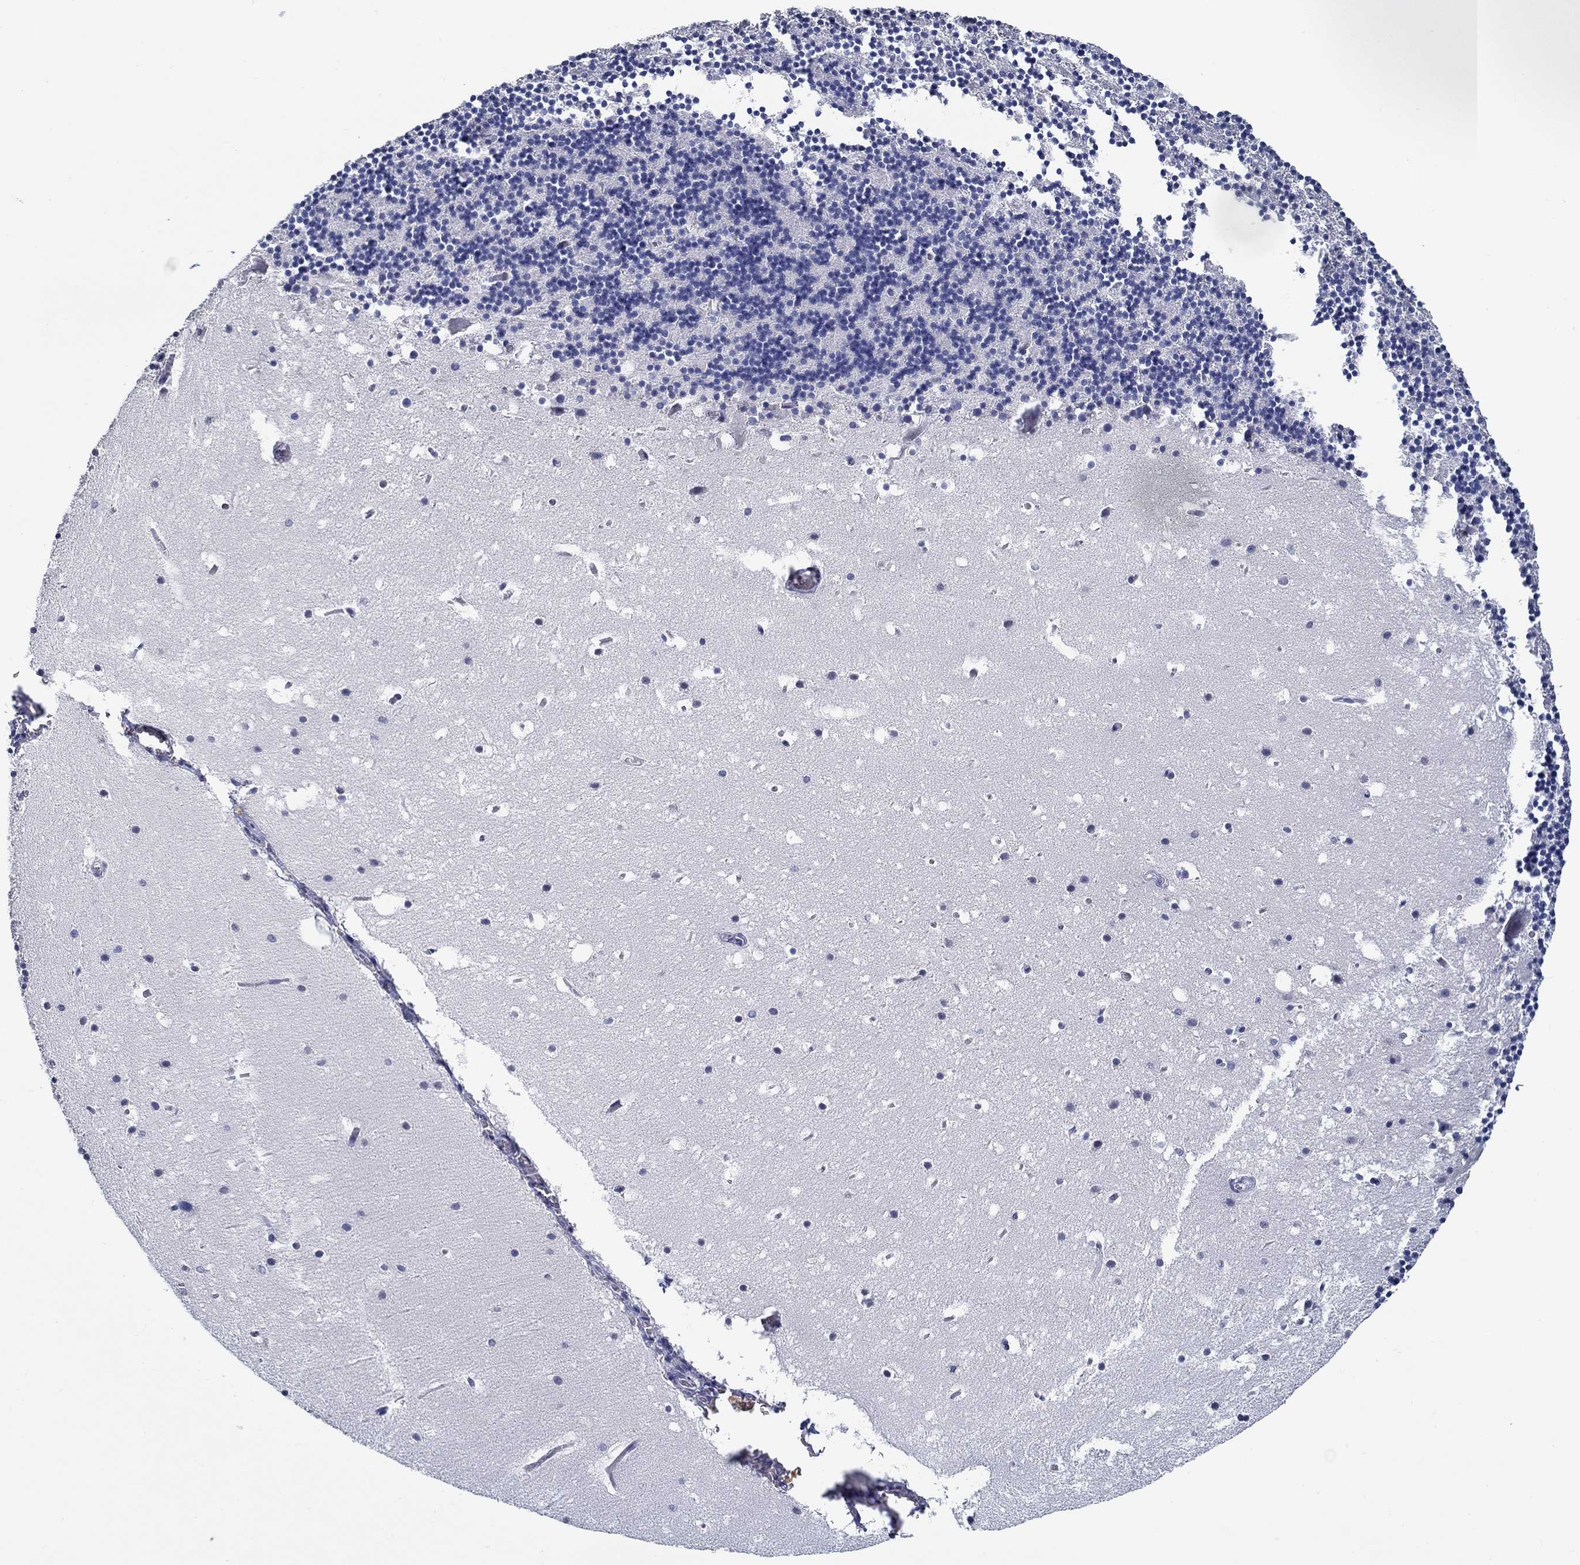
{"staining": {"intensity": "negative", "quantity": "none", "location": "none"}, "tissue": "cerebellum", "cell_type": "Cells in granular layer", "image_type": "normal", "snomed": [{"axis": "morphology", "description": "Normal tissue, NOS"}, {"axis": "topography", "description": "Cerebellum"}], "caption": "This is a micrograph of immunohistochemistry staining of unremarkable cerebellum, which shows no staining in cells in granular layer. (Immunohistochemistry, brightfield microscopy, high magnification).", "gene": "NUP155", "patient": {"sex": "male", "age": 37}}